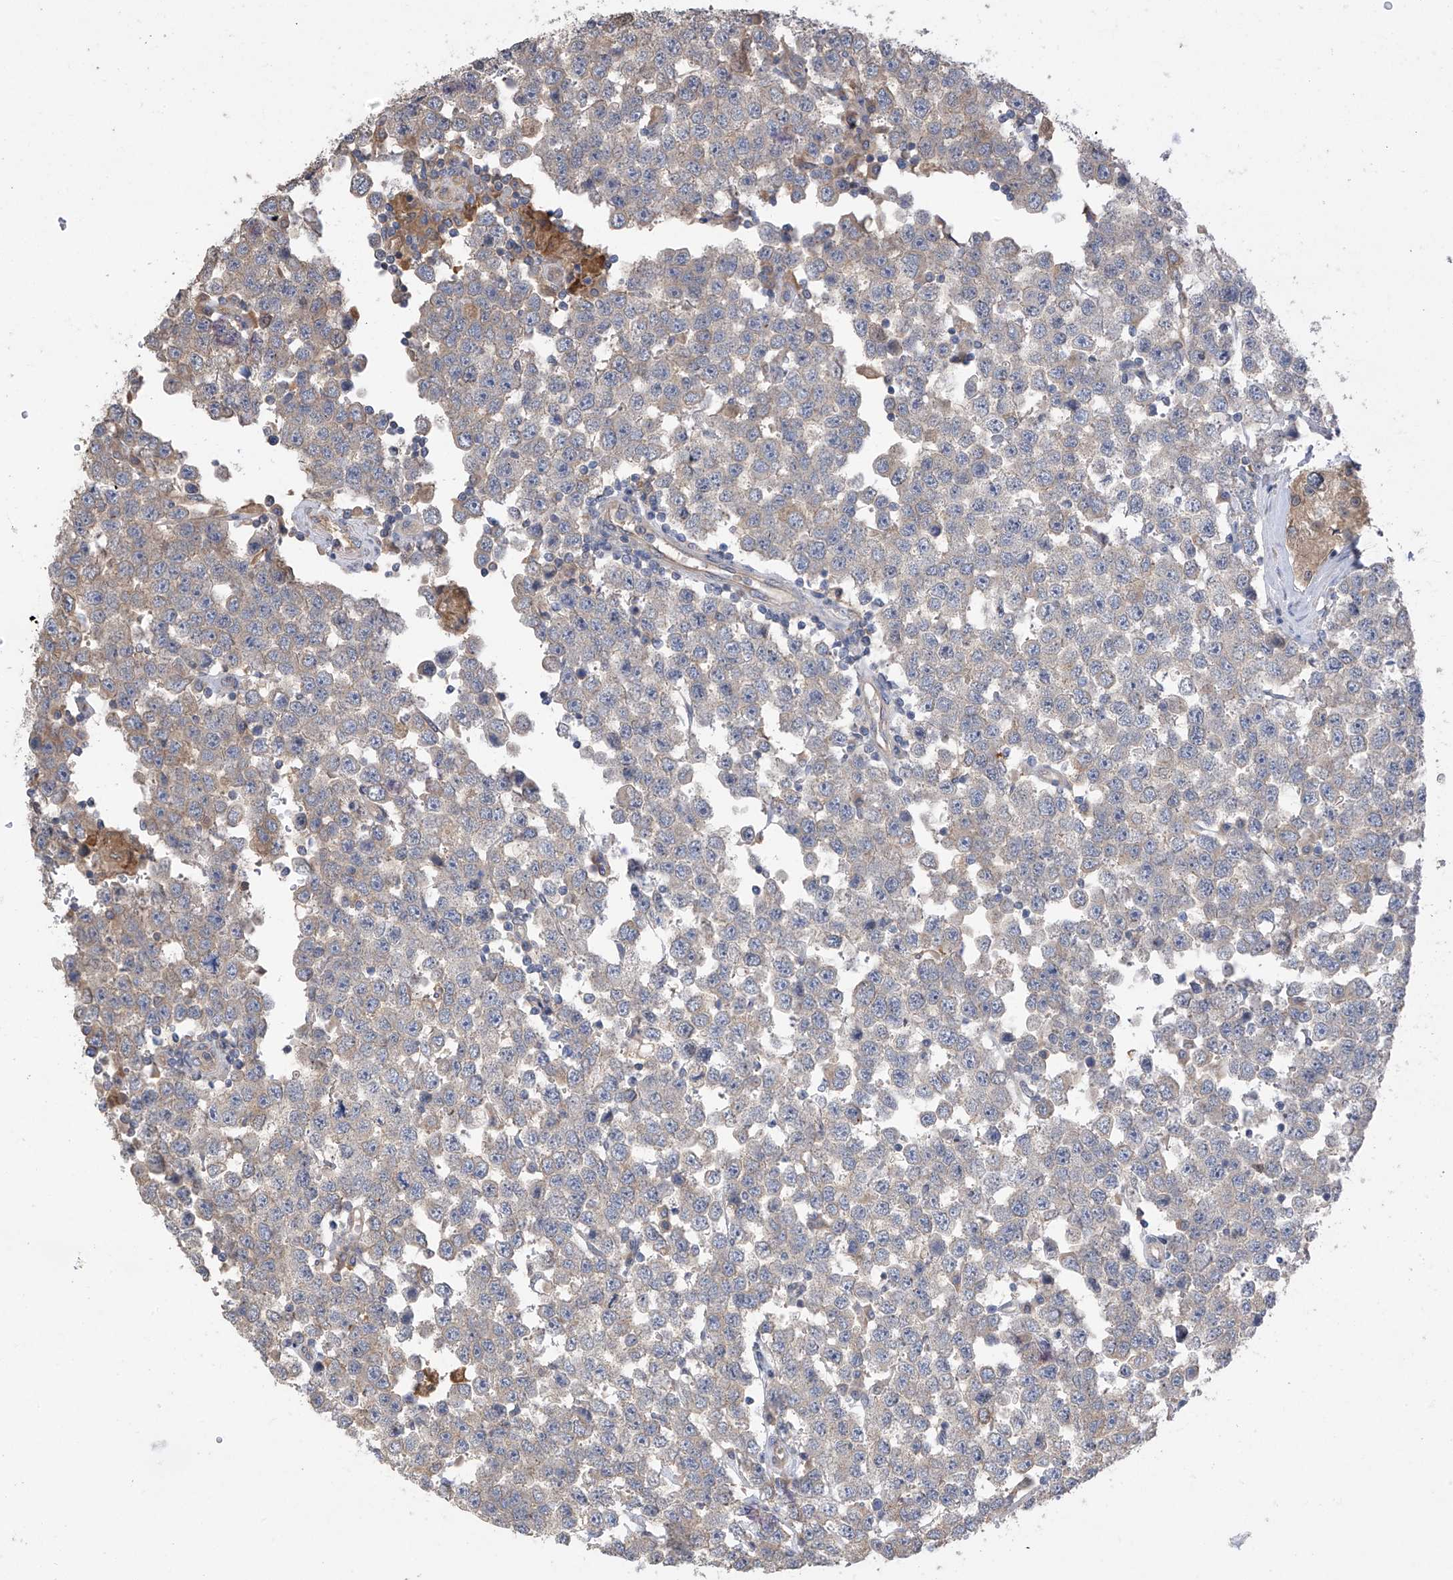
{"staining": {"intensity": "negative", "quantity": "none", "location": "none"}, "tissue": "testis cancer", "cell_type": "Tumor cells", "image_type": "cancer", "snomed": [{"axis": "morphology", "description": "Seminoma, NOS"}, {"axis": "topography", "description": "Testis"}], "caption": "DAB immunohistochemical staining of testis cancer exhibits no significant expression in tumor cells.", "gene": "PHACTR4", "patient": {"sex": "male", "age": 28}}